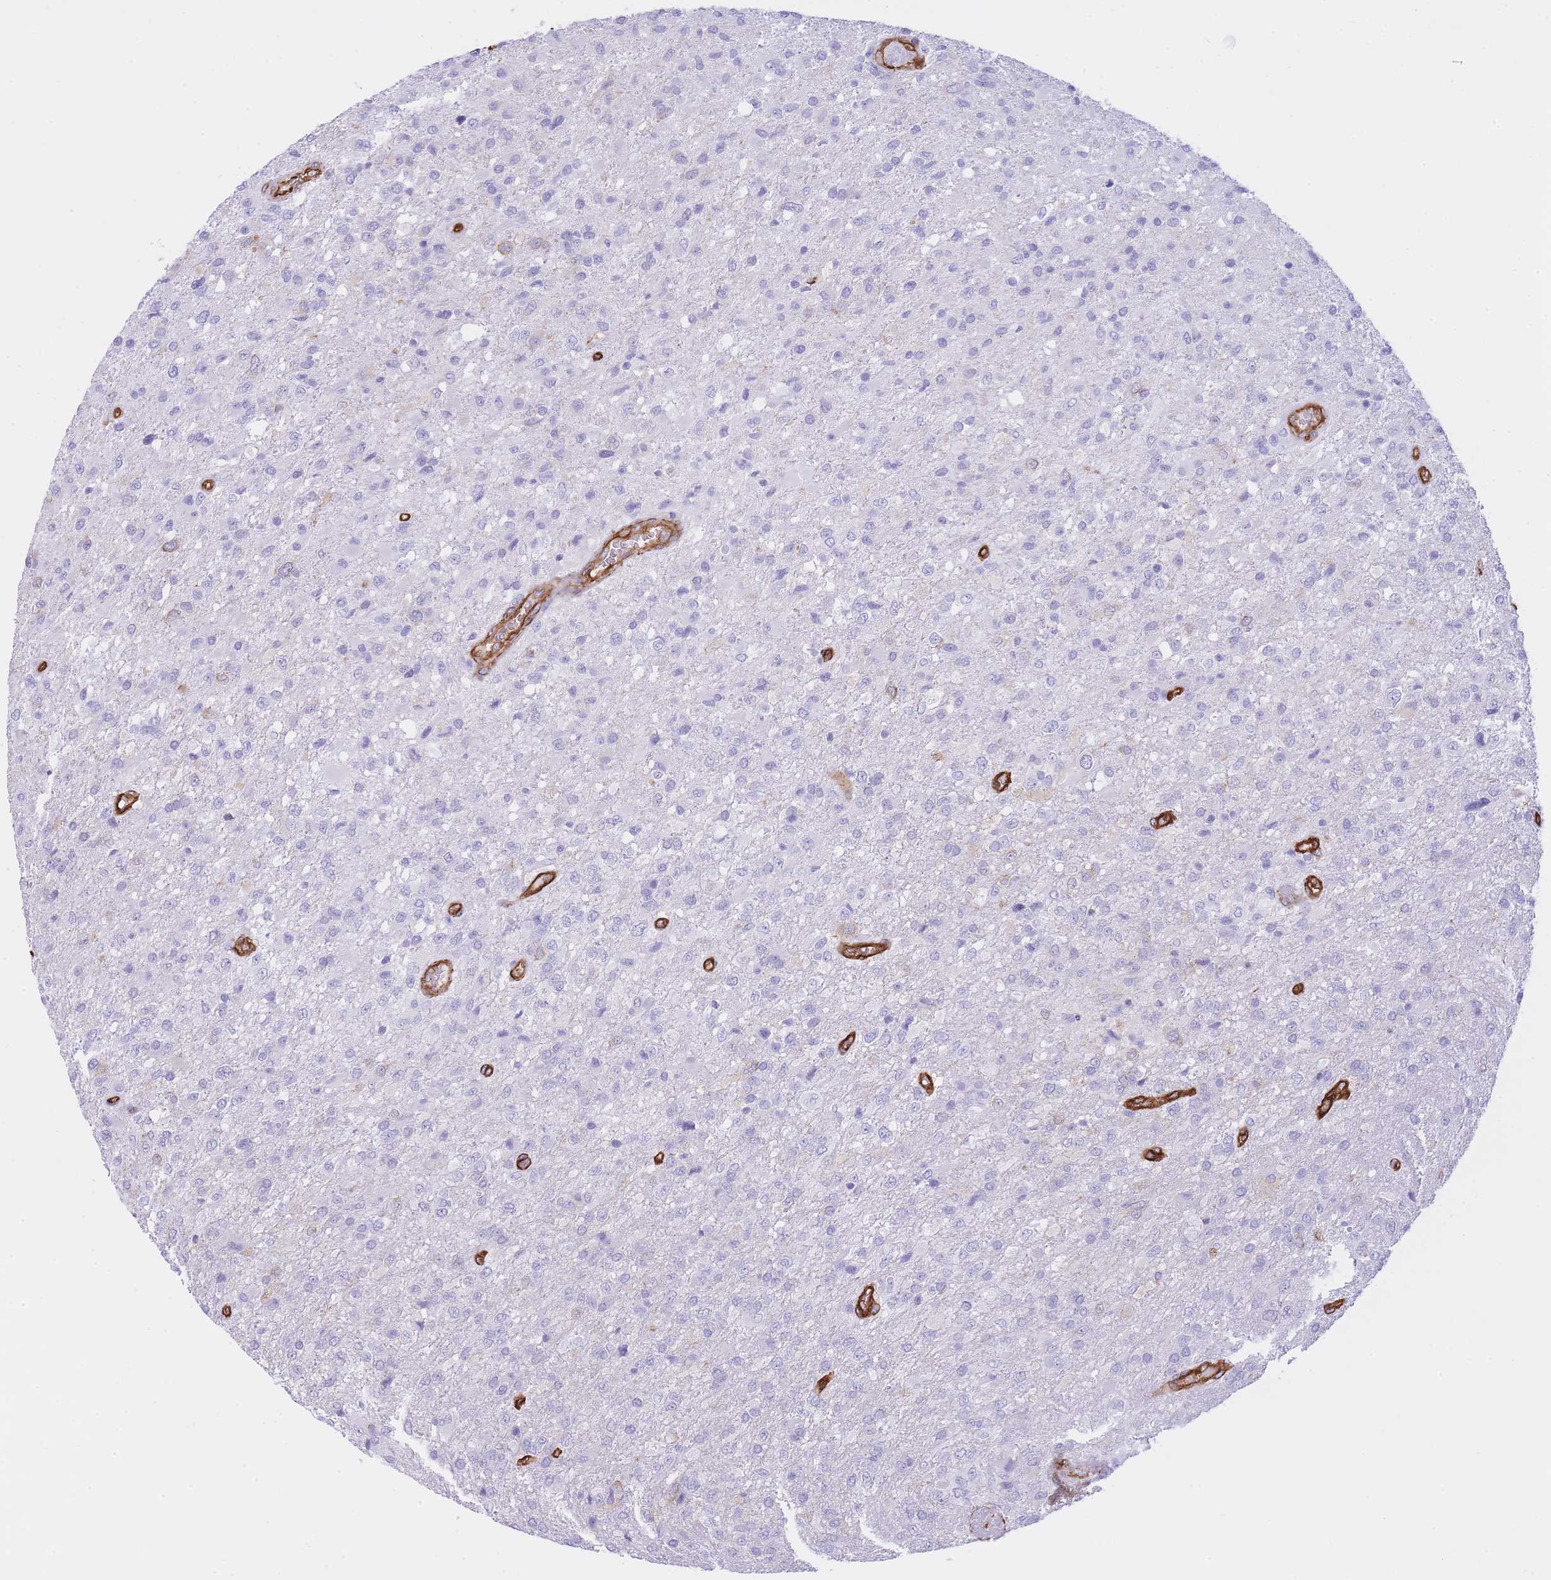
{"staining": {"intensity": "negative", "quantity": "none", "location": "none"}, "tissue": "glioma", "cell_type": "Tumor cells", "image_type": "cancer", "snomed": [{"axis": "morphology", "description": "Glioma, malignant, High grade"}, {"axis": "topography", "description": "Brain"}], "caption": "The photomicrograph shows no staining of tumor cells in glioma. (IHC, brightfield microscopy, high magnification).", "gene": "CAVIN1", "patient": {"sex": "female", "age": 74}}